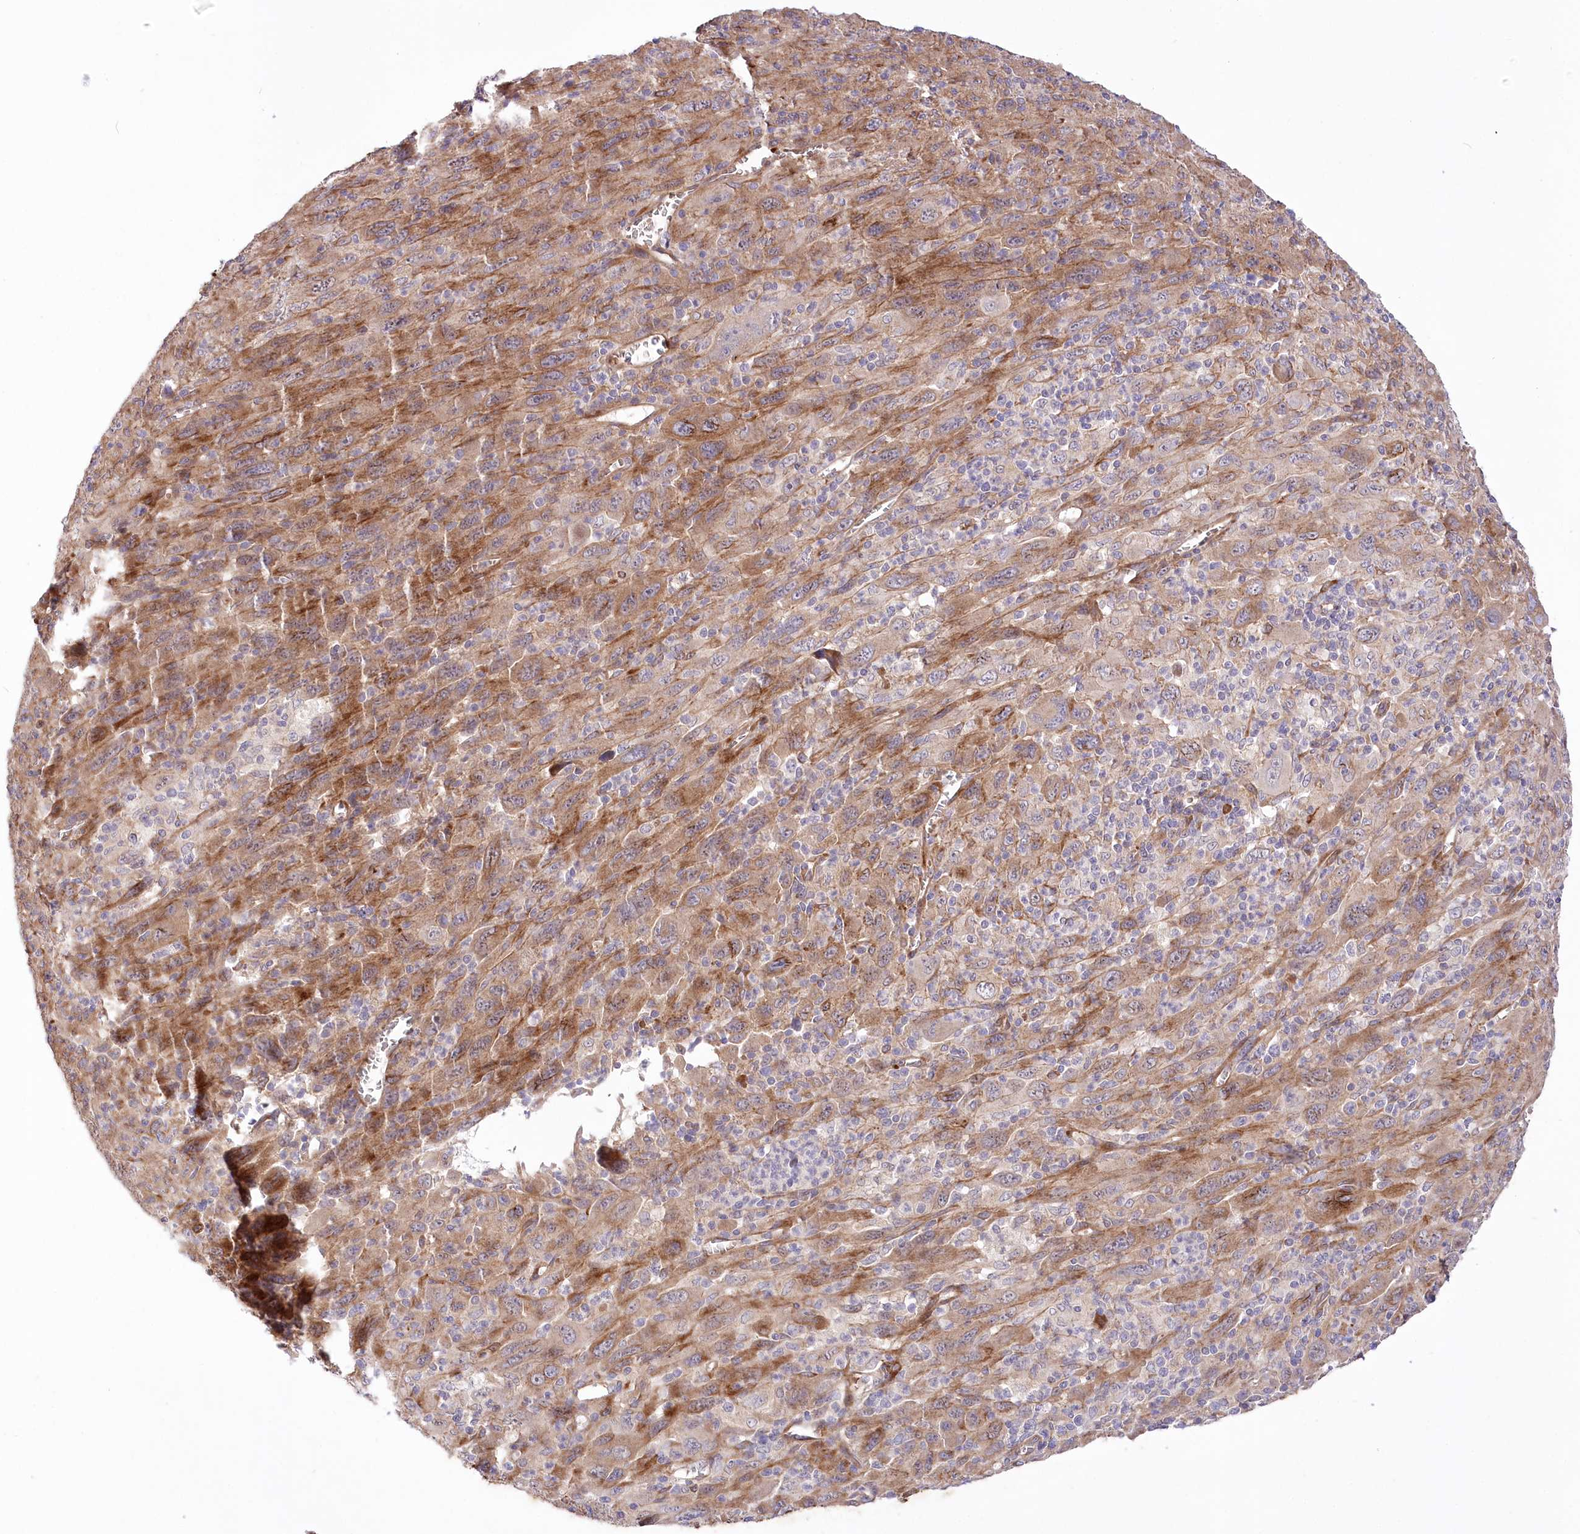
{"staining": {"intensity": "moderate", "quantity": "<25%", "location": "cytoplasmic/membranous"}, "tissue": "melanoma", "cell_type": "Tumor cells", "image_type": "cancer", "snomed": [{"axis": "morphology", "description": "Malignant melanoma, Metastatic site"}, {"axis": "topography", "description": "Skin"}], "caption": "IHC of human malignant melanoma (metastatic site) displays low levels of moderate cytoplasmic/membranous expression in about <25% of tumor cells. (brown staining indicates protein expression, while blue staining denotes nuclei).", "gene": "TRUB1", "patient": {"sex": "female", "age": 56}}